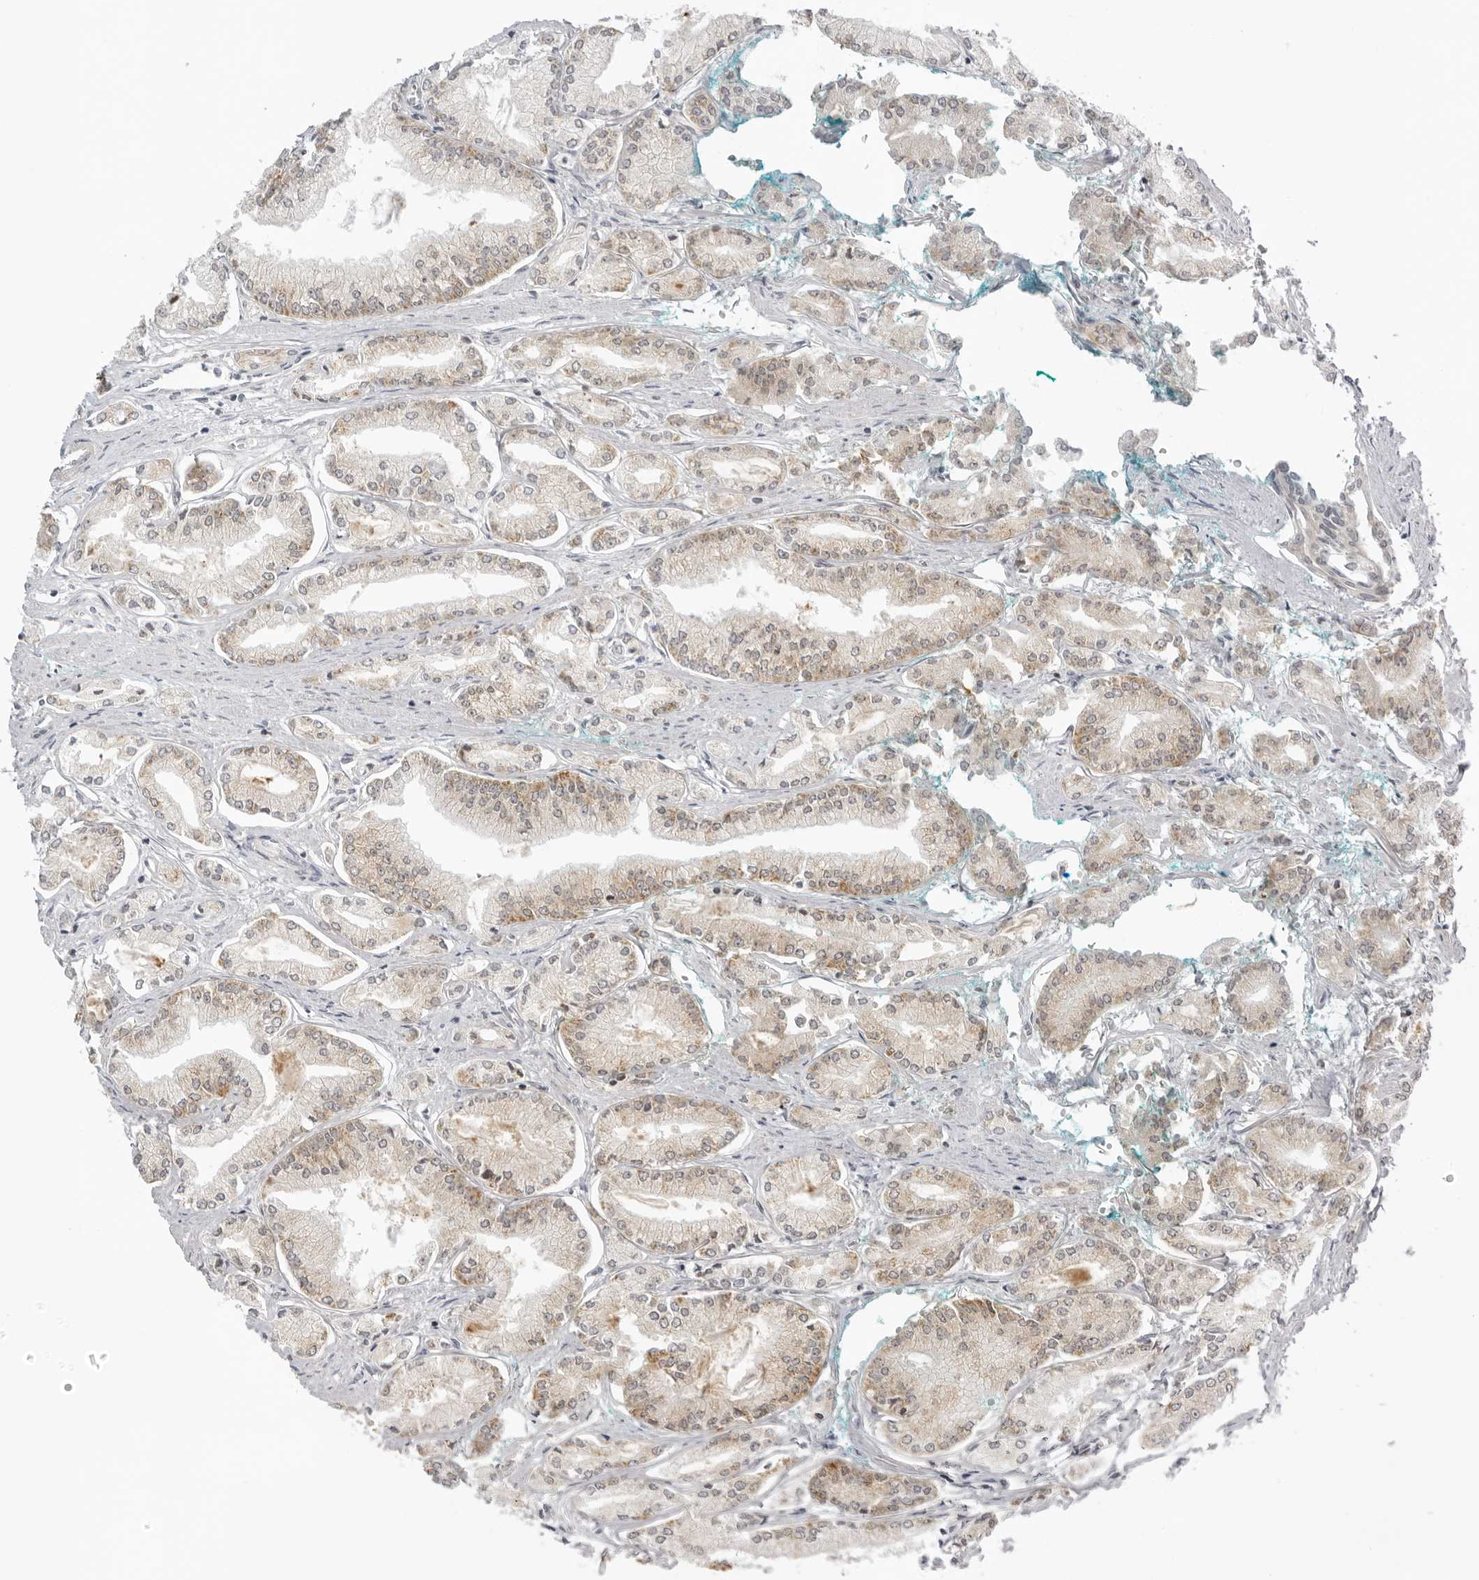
{"staining": {"intensity": "weak", "quantity": "25%-75%", "location": "cytoplasmic/membranous"}, "tissue": "prostate cancer", "cell_type": "Tumor cells", "image_type": "cancer", "snomed": [{"axis": "morphology", "description": "Adenocarcinoma, Low grade"}, {"axis": "topography", "description": "Prostate"}], "caption": "Weak cytoplasmic/membranous positivity is present in approximately 25%-75% of tumor cells in prostate cancer.", "gene": "ACP6", "patient": {"sex": "male", "age": 52}}